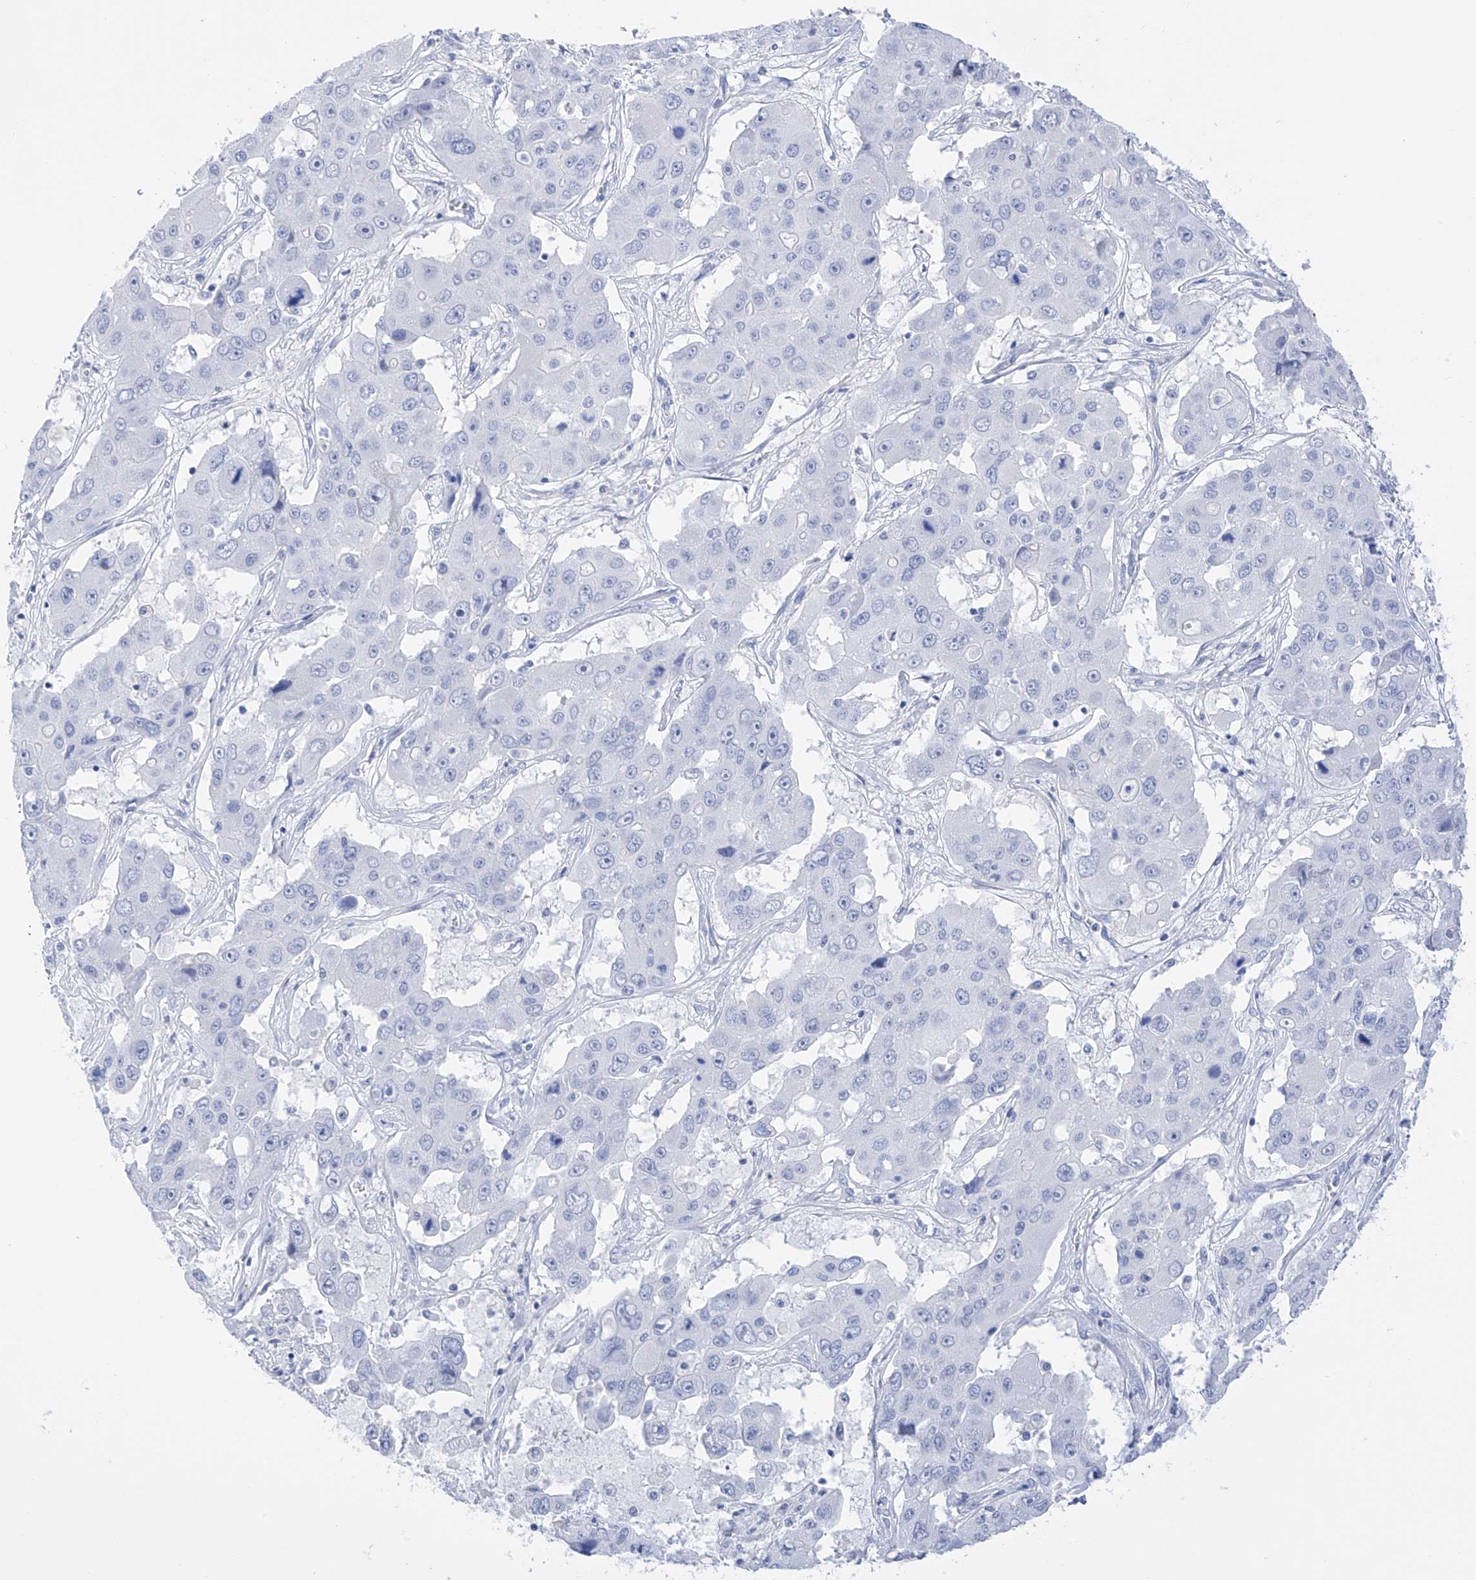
{"staining": {"intensity": "negative", "quantity": "none", "location": "none"}, "tissue": "liver cancer", "cell_type": "Tumor cells", "image_type": "cancer", "snomed": [{"axis": "morphology", "description": "Cholangiocarcinoma"}, {"axis": "topography", "description": "Liver"}], "caption": "Immunohistochemistry of human liver cancer reveals no staining in tumor cells.", "gene": "FLG", "patient": {"sex": "male", "age": 67}}